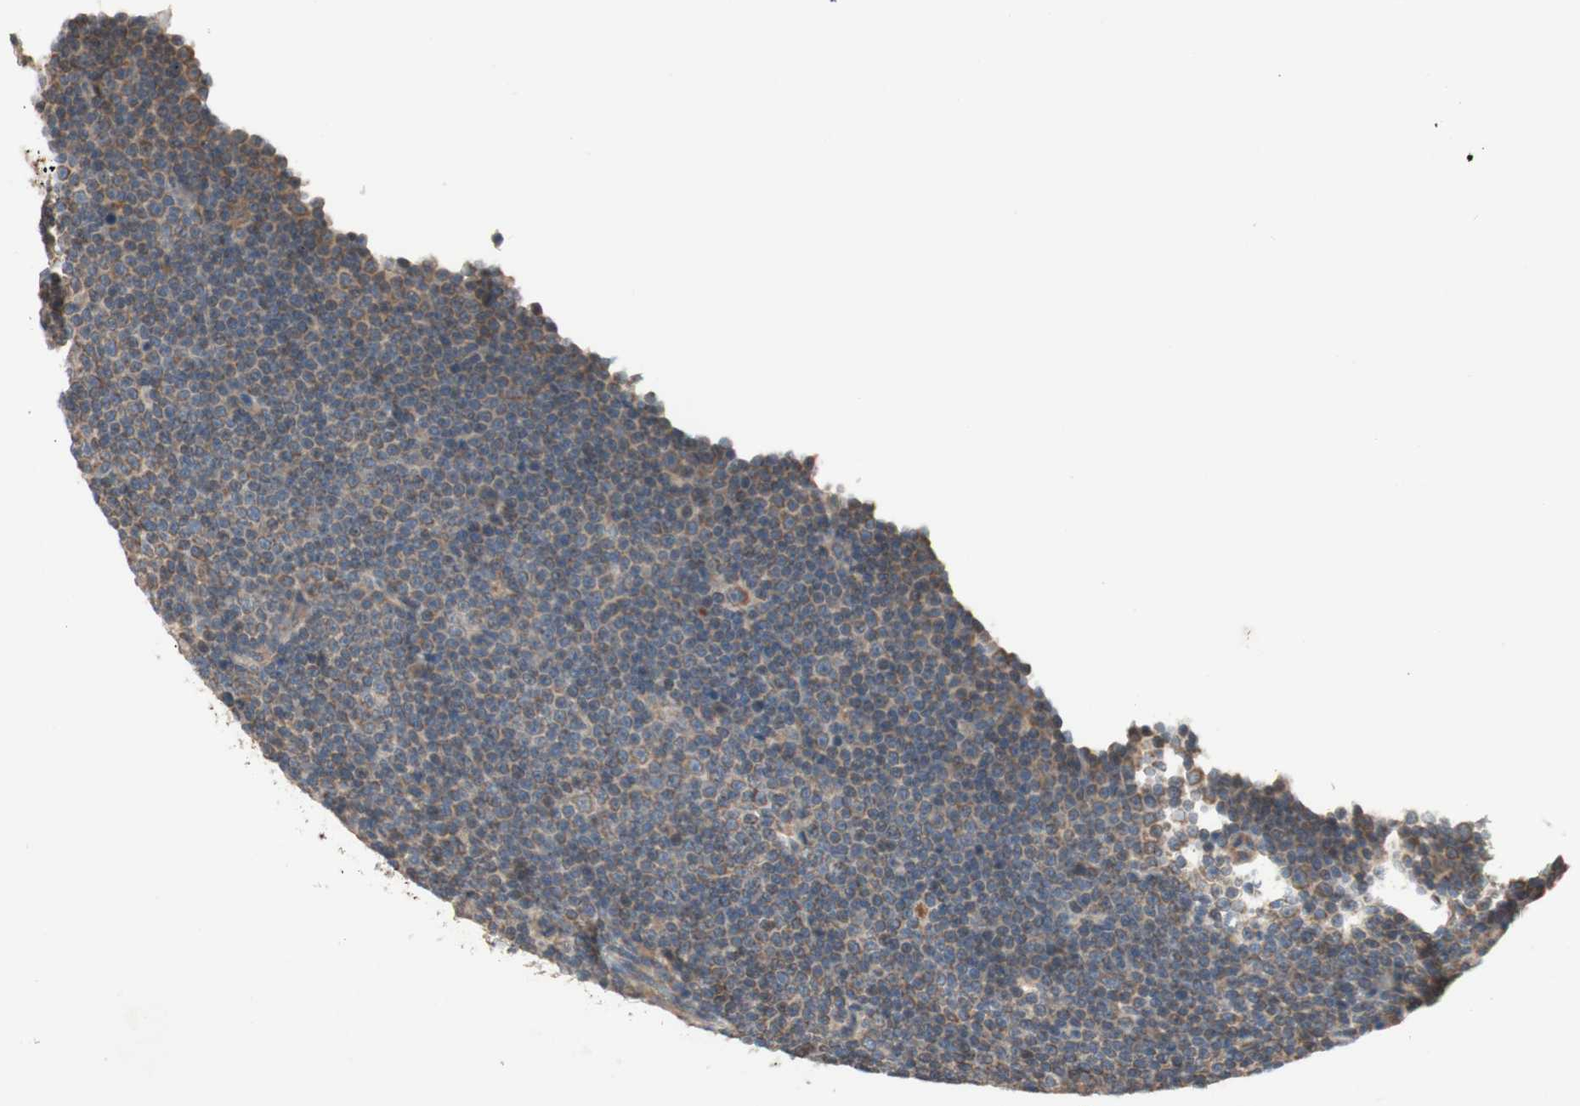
{"staining": {"intensity": "weak", "quantity": "25%-75%", "location": "cytoplasmic/membranous"}, "tissue": "lymphoma", "cell_type": "Tumor cells", "image_type": "cancer", "snomed": [{"axis": "morphology", "description": "Malignant lymphoma, non-Hodgkin's type, Low grade"}, {"axis": "topography", "description": "Lymph node"}], "caption": "Brown immunohistochemical staining in lymphoma demonstrates weak cytoplasmic/membranous expression in about 25%-75% of tumor cells.", "gene": "SOCS2", "patient": {"sex": "female", "age": 67}}